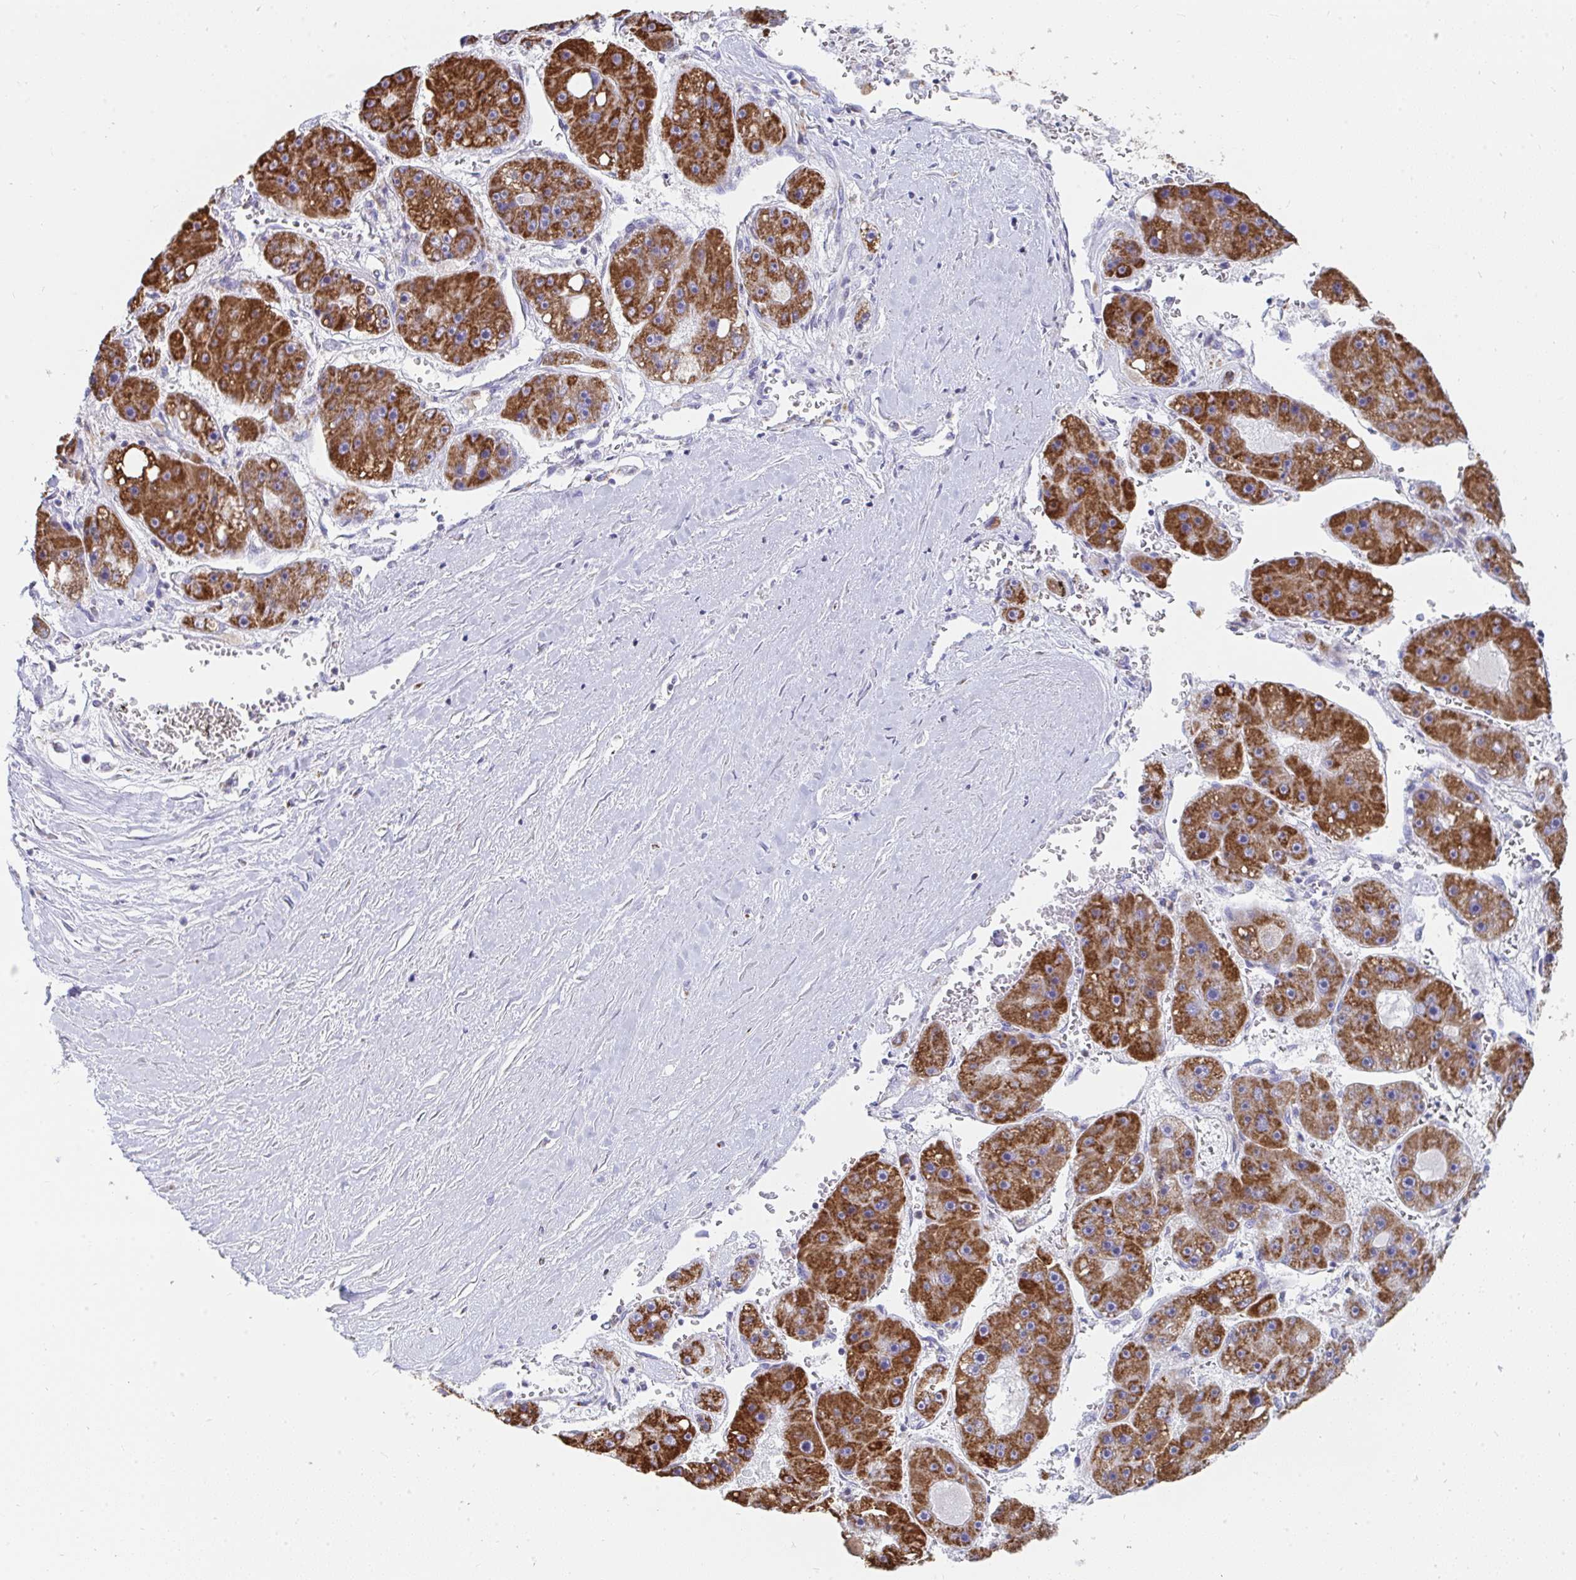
{"staining": {"intensity": "strong", "quantity": ">75%", "location": "cytoplasmic/membranous"}, "tissue": "liver cancer", "cell_type": "Tumor cells", "image_type": "cancer", "snomed": [{"axis": "morphology", "description": "Carcinoma, Hepatocellular, NOS"}, {"axis": "topography", "description": "Liver"}], "caption": "Immunohistochemistry (IHC) image of human liver cancer stained for a protein (brown), which shows high levels of strong cytoplasmic/membranous positivity in about >75% of tumor cells.", "gene": "AIFM1", "patient": {"sex": "female", "age": 61}}